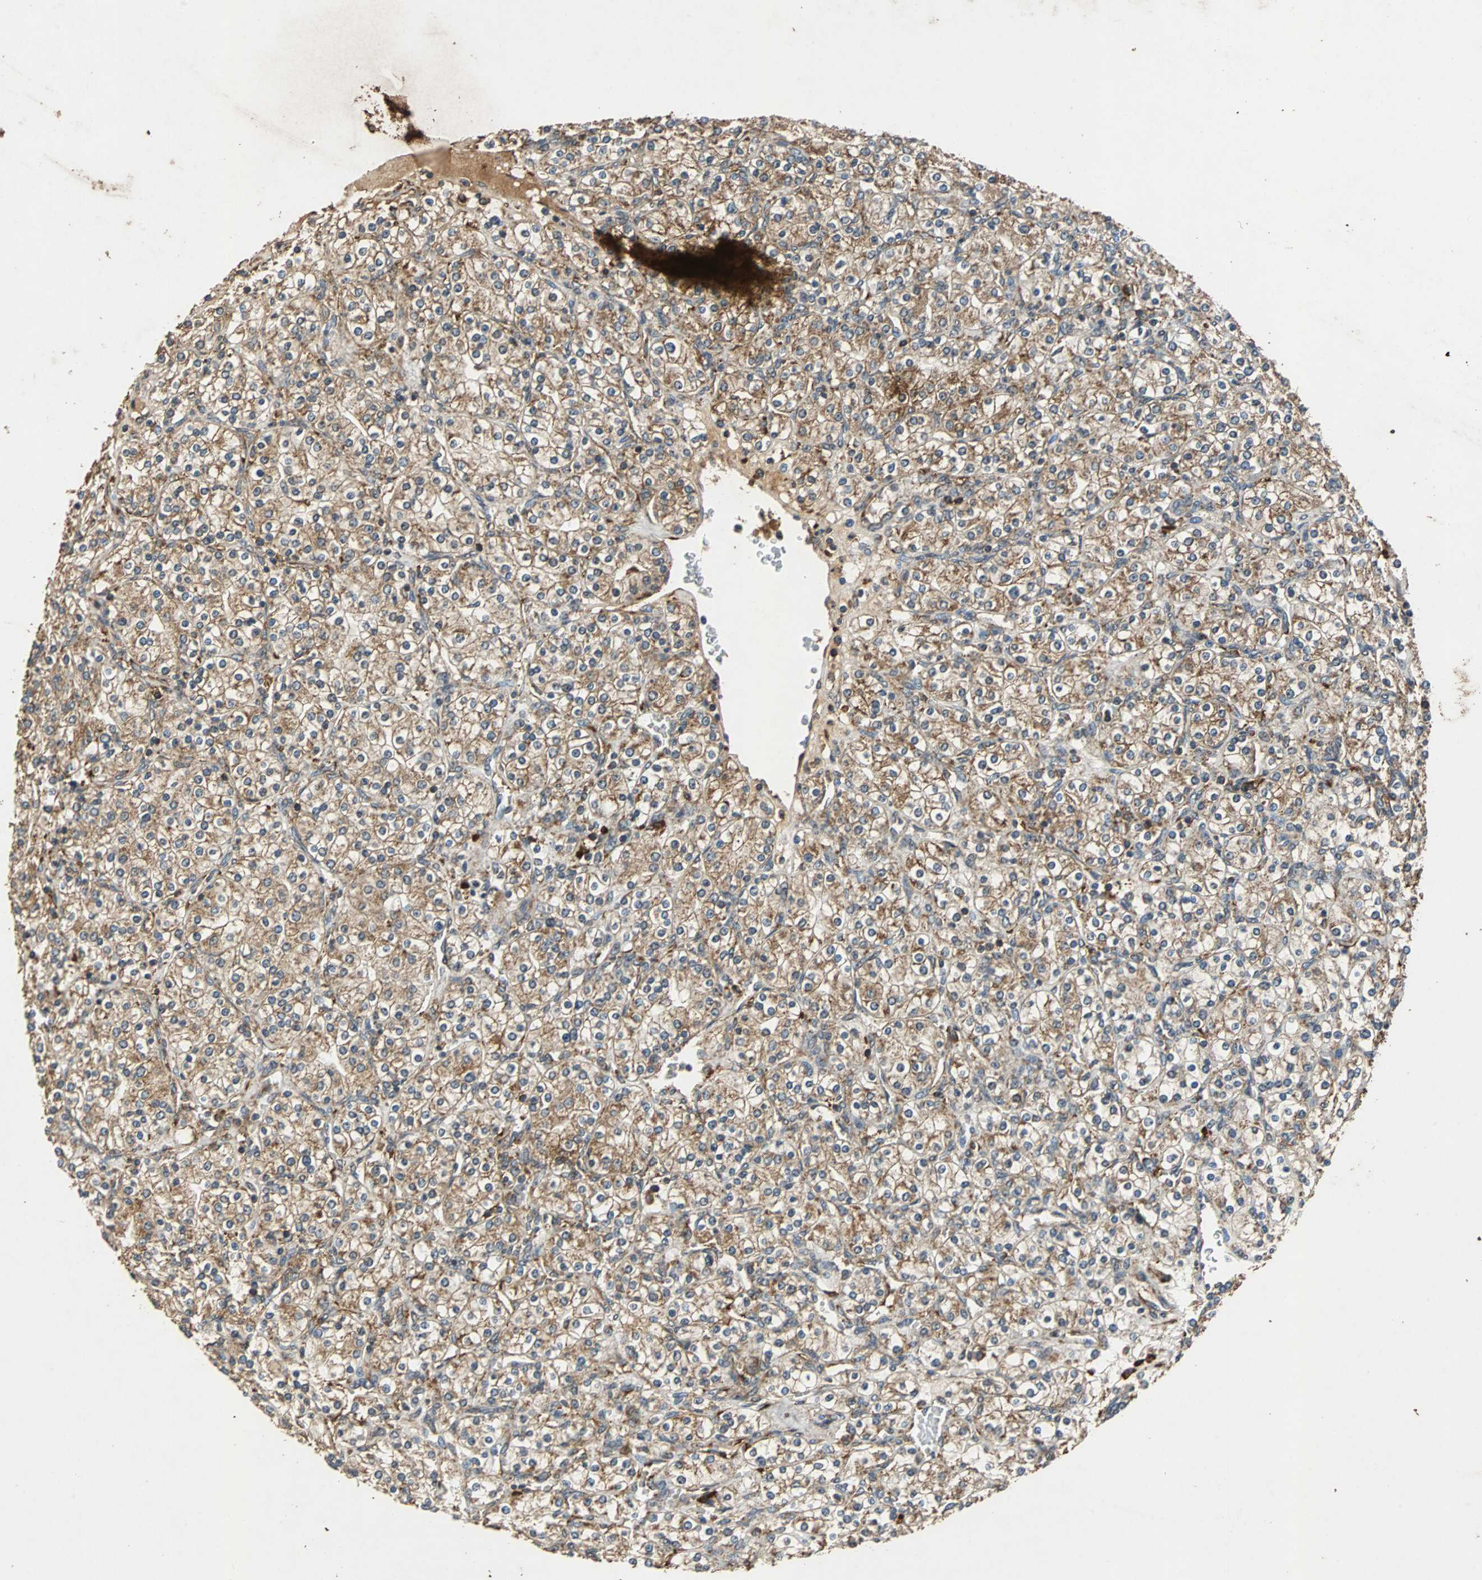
{"staining": {"intensity": "moderate", "quantity": ">75%", "location": "cytoplasmic/membranous"}, "tissue": "renal cancer", "cell_type": "Tumor cells", "image_type": "cancer", "snomed": [{"axis": "morphology", "description": "Adenocarcinoma, NOS"}, {"axis": "topography", "description": "Kidney"}], "caption": "A photomicrograph of renal cancer (adenocarcinoma) stained for a protein displays moderate cytoplasmic/membranous brown staining in tumor cells.", "gene": "NAA10", "patient": {"sex": "male", "age": 77}}